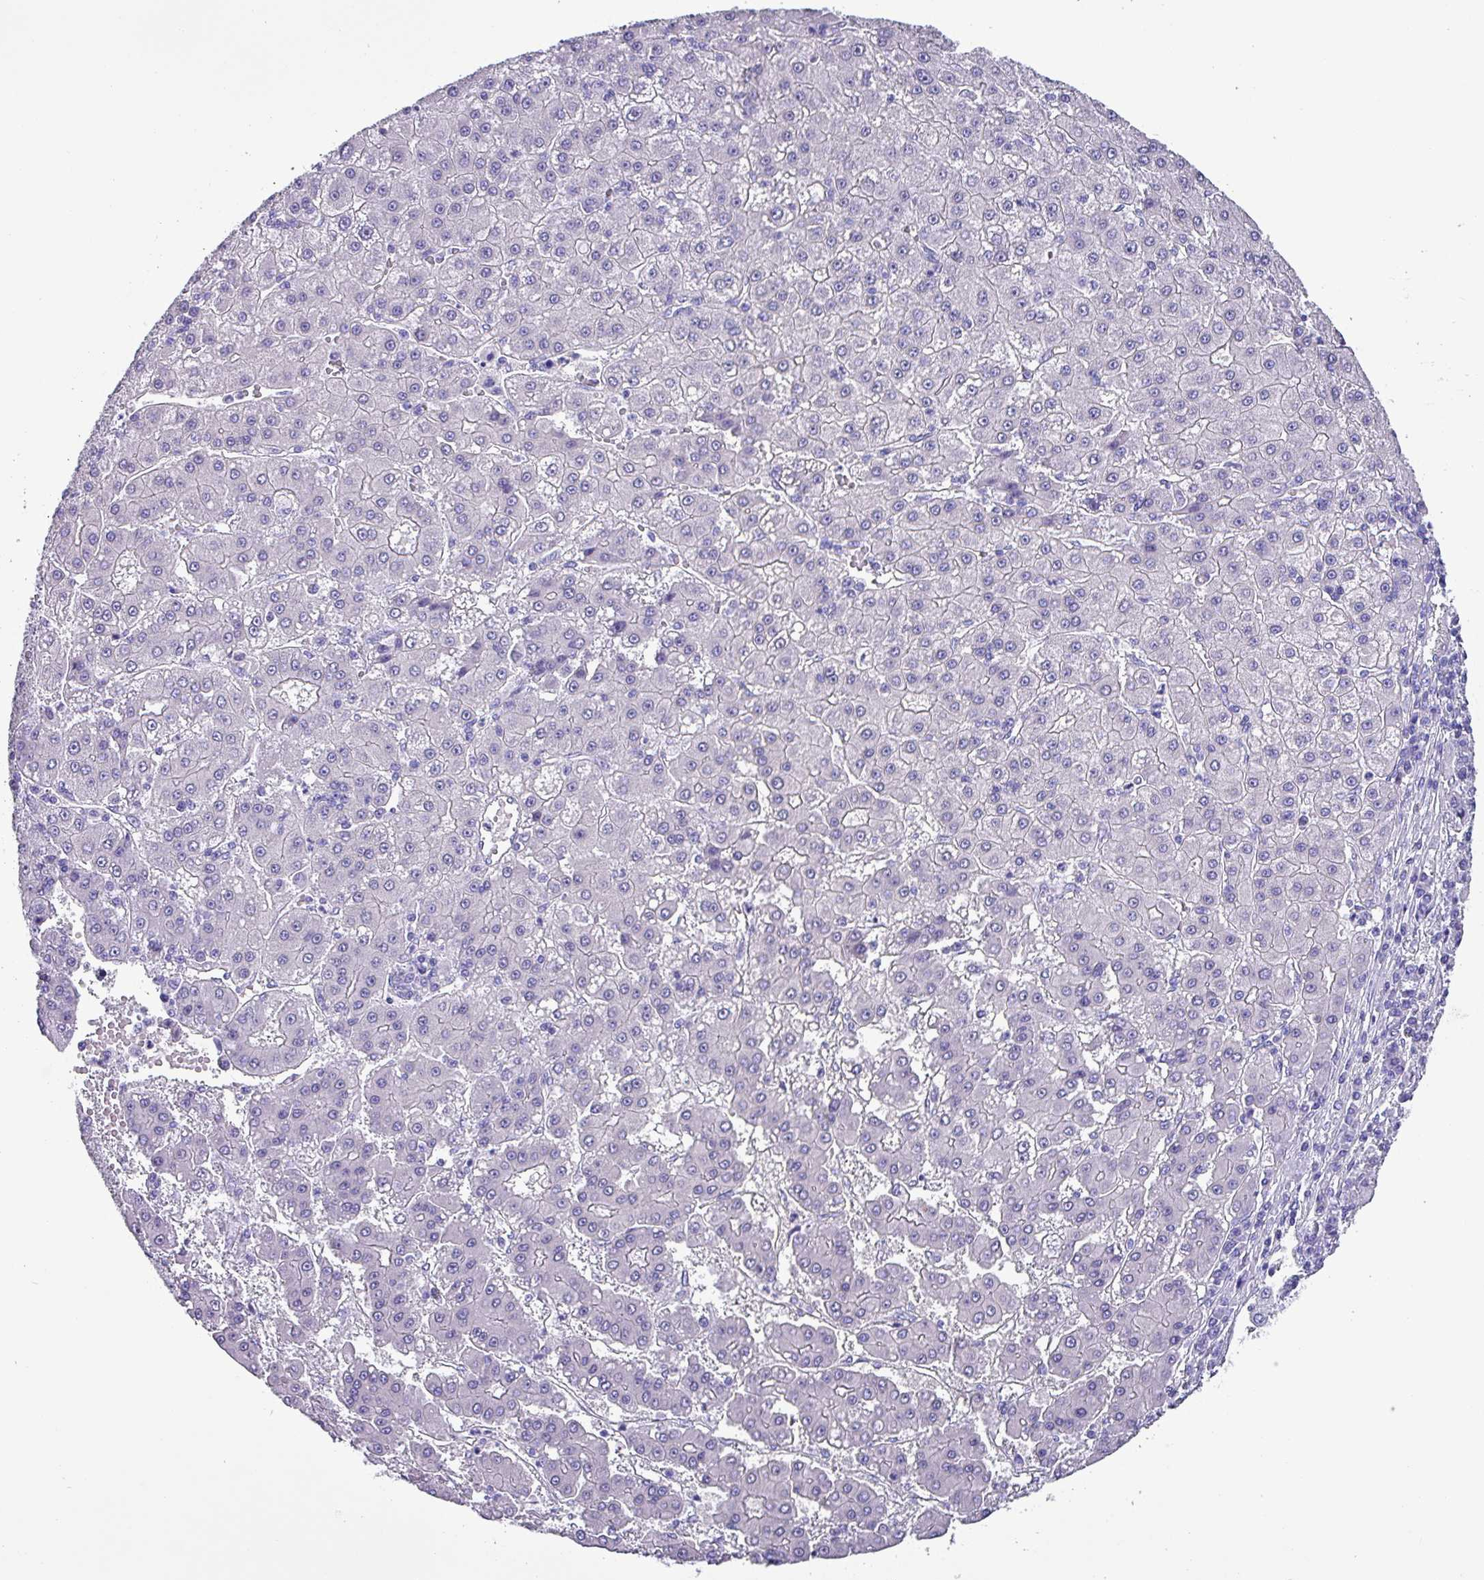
{"staining": {"intensity": "negative", "quantity": "none", "location": "none"}, "tissue": "liver cancer", "cell_type": "Tumor cells", "image_type": "cancer", "snomed": [{"axis": "morphology", "description": "Carcinoma, Hepatocellular, NOS"}, {"axis": "topography", "description": "Liver"}], "caption": "Tumor cells are negative for brown protein staining in liver cancer (hepatocellular carcinoma).", "gene": "KRT6C", "patient": {"sex": "male", "age": 76}}